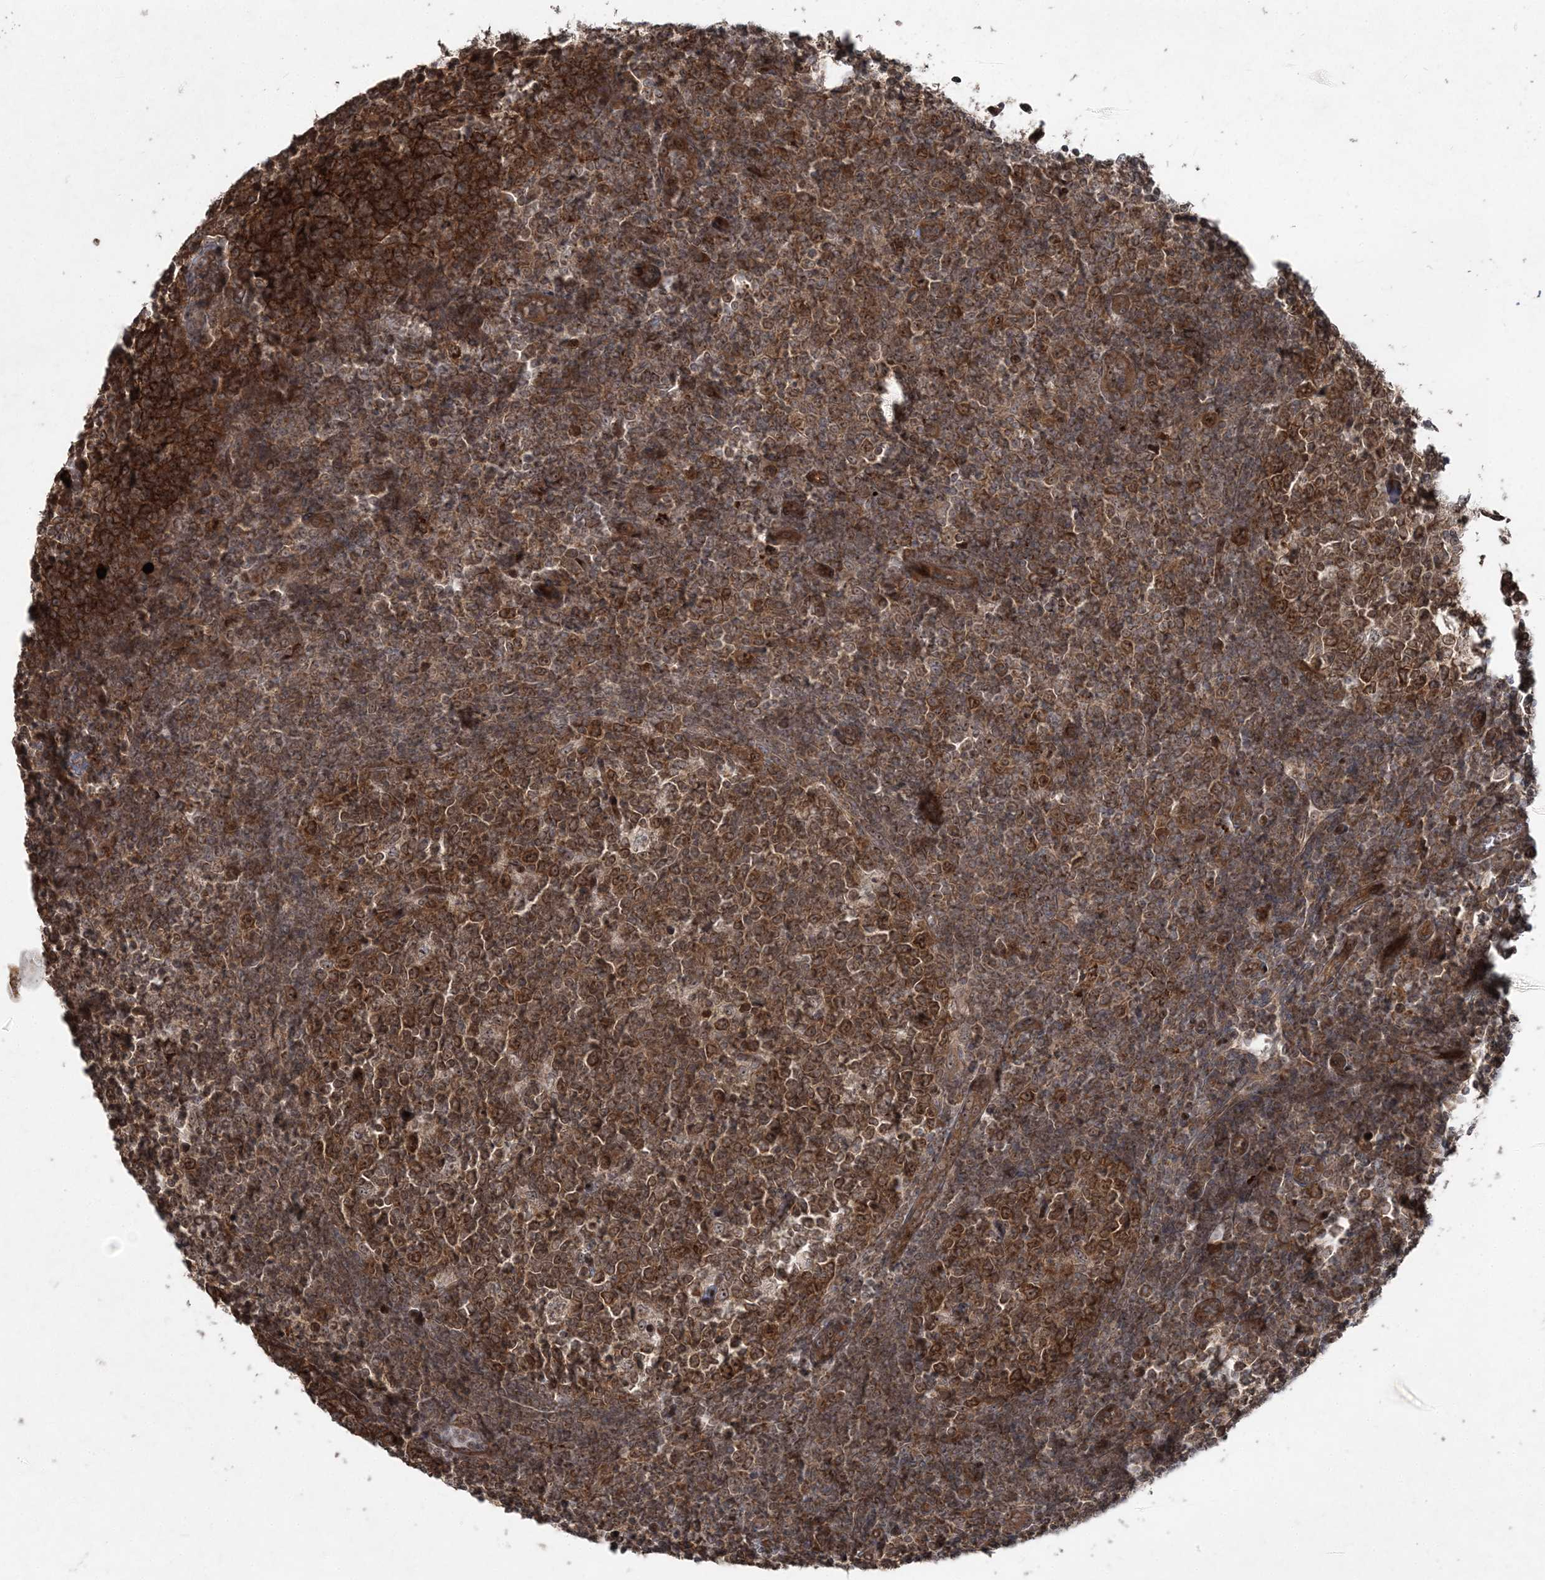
{"staining": {"intensity": "moderate", "quantity": ">75%", "location": "cytoplasmic/membranous,nuclear"}, "tissue": "tonsil", "cell_type": "Germinal center cells", "image_type": "normal", "snomed": [{"axis": "morphology", "description": "Normal tissue, NOS"}, {"axis": "topography", "description": "Tonsil"}], "caption": "IHC of benign tonsil demonstrates medium levels of moderate cytoplasmic/membranous,nuclear expression in approximately >75% of germinal center cells. (Stains: DAB in brown, nuclei in blue, Microscopy: brightfield microscopy at high magnification).", "gene": "SERINC1", "patient": {"sex": "female", "age": 19}}